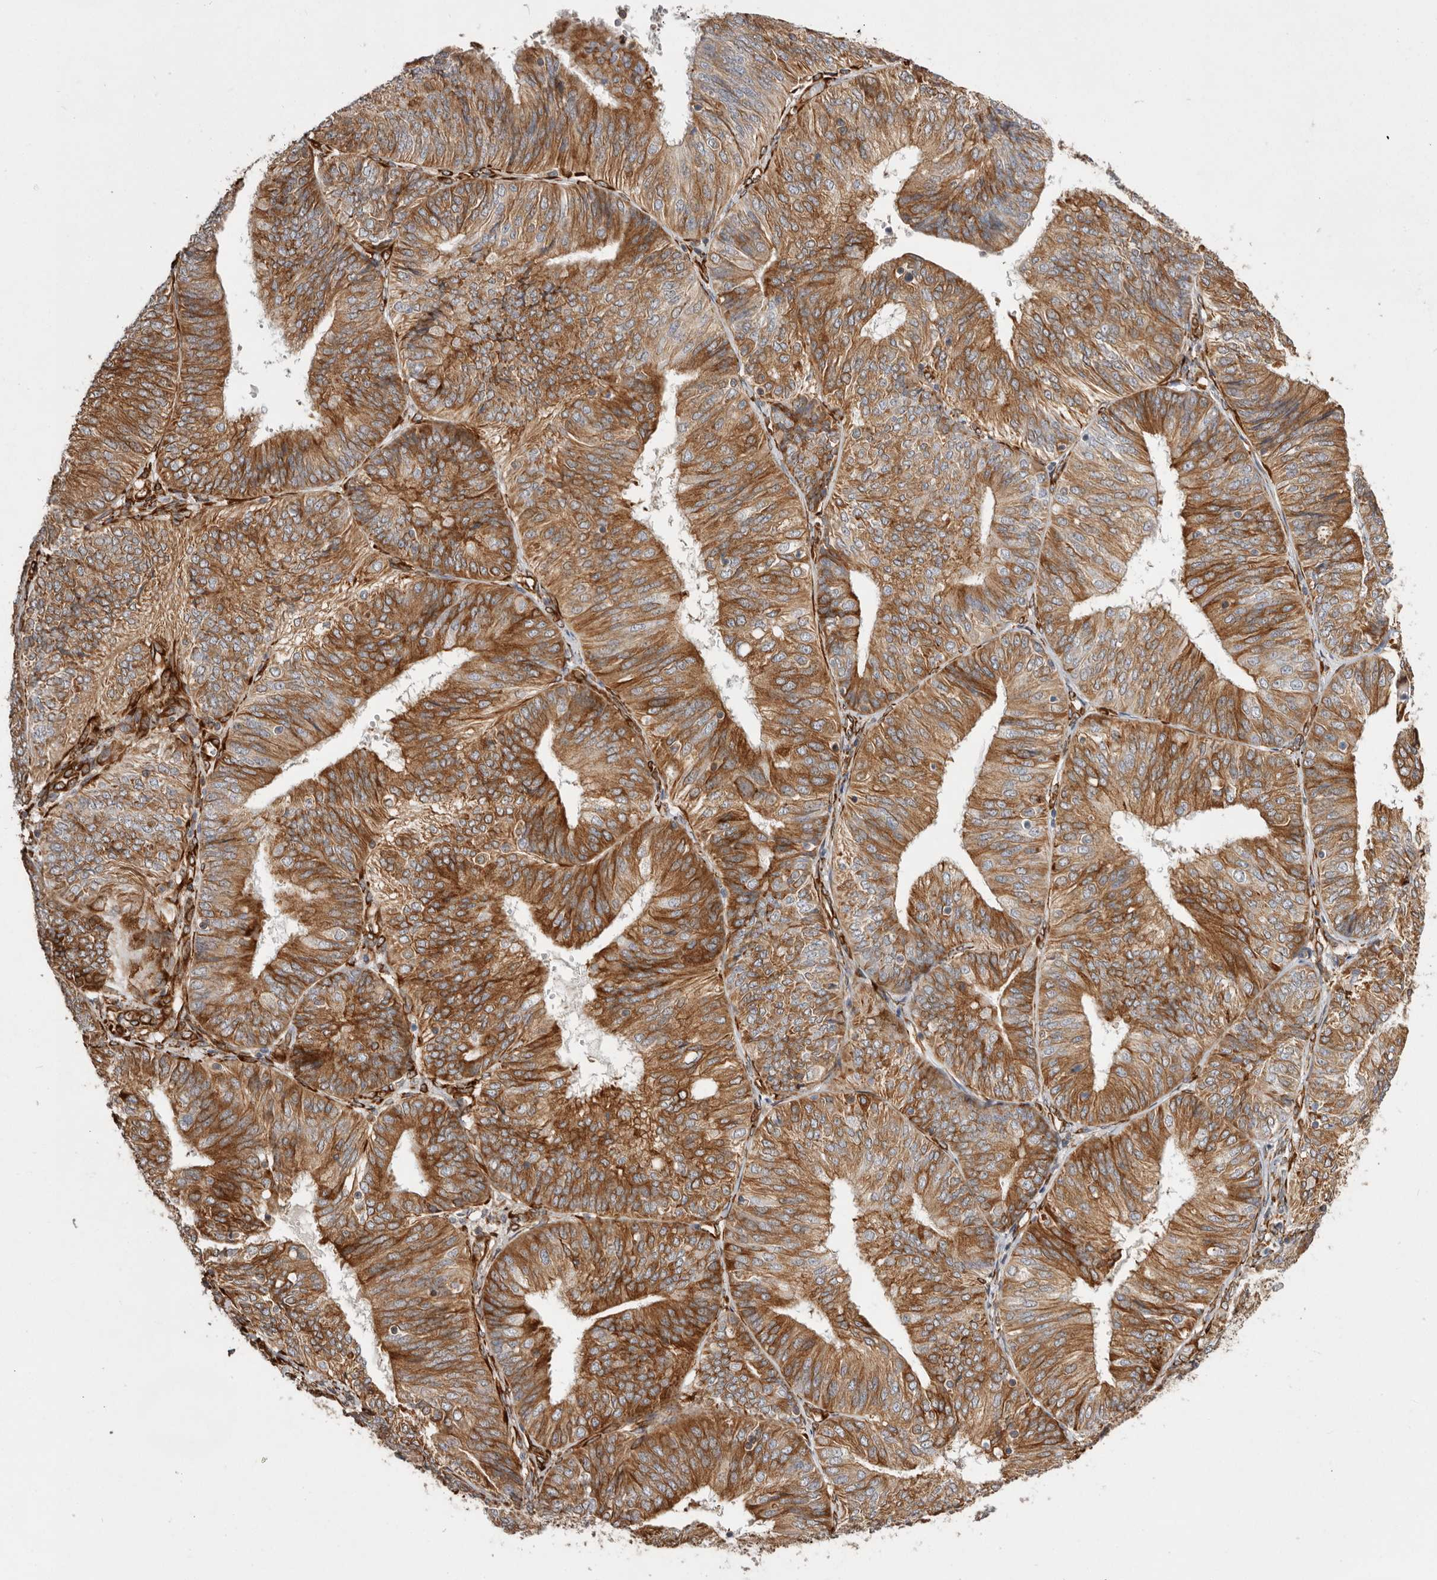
{"staining": {"intensity": "strong", "quantity": ">75%", "location": "cytoplasmic/membranous"}, "tissue": "endometrial cancer", "cell_type": "Tumor cells", "image_type": "cancer", "snomed": [{"axis": "morphology", "description": "Adenocarcinoma, NOS"}, {"axis": "topography", "description": "Endometrium"}], "caption": "Strong cytoplasmic/membranous staining is appreciated in about >75% of tumor cells in endometrial cancer (adenocarcinoma). Using DAB (brown) and hematoxylin (blue) stains, captured at high magnification using brightfield microscopy.", "gene": "WDTC1", "patient": {"sex": "female", "age": 58}}